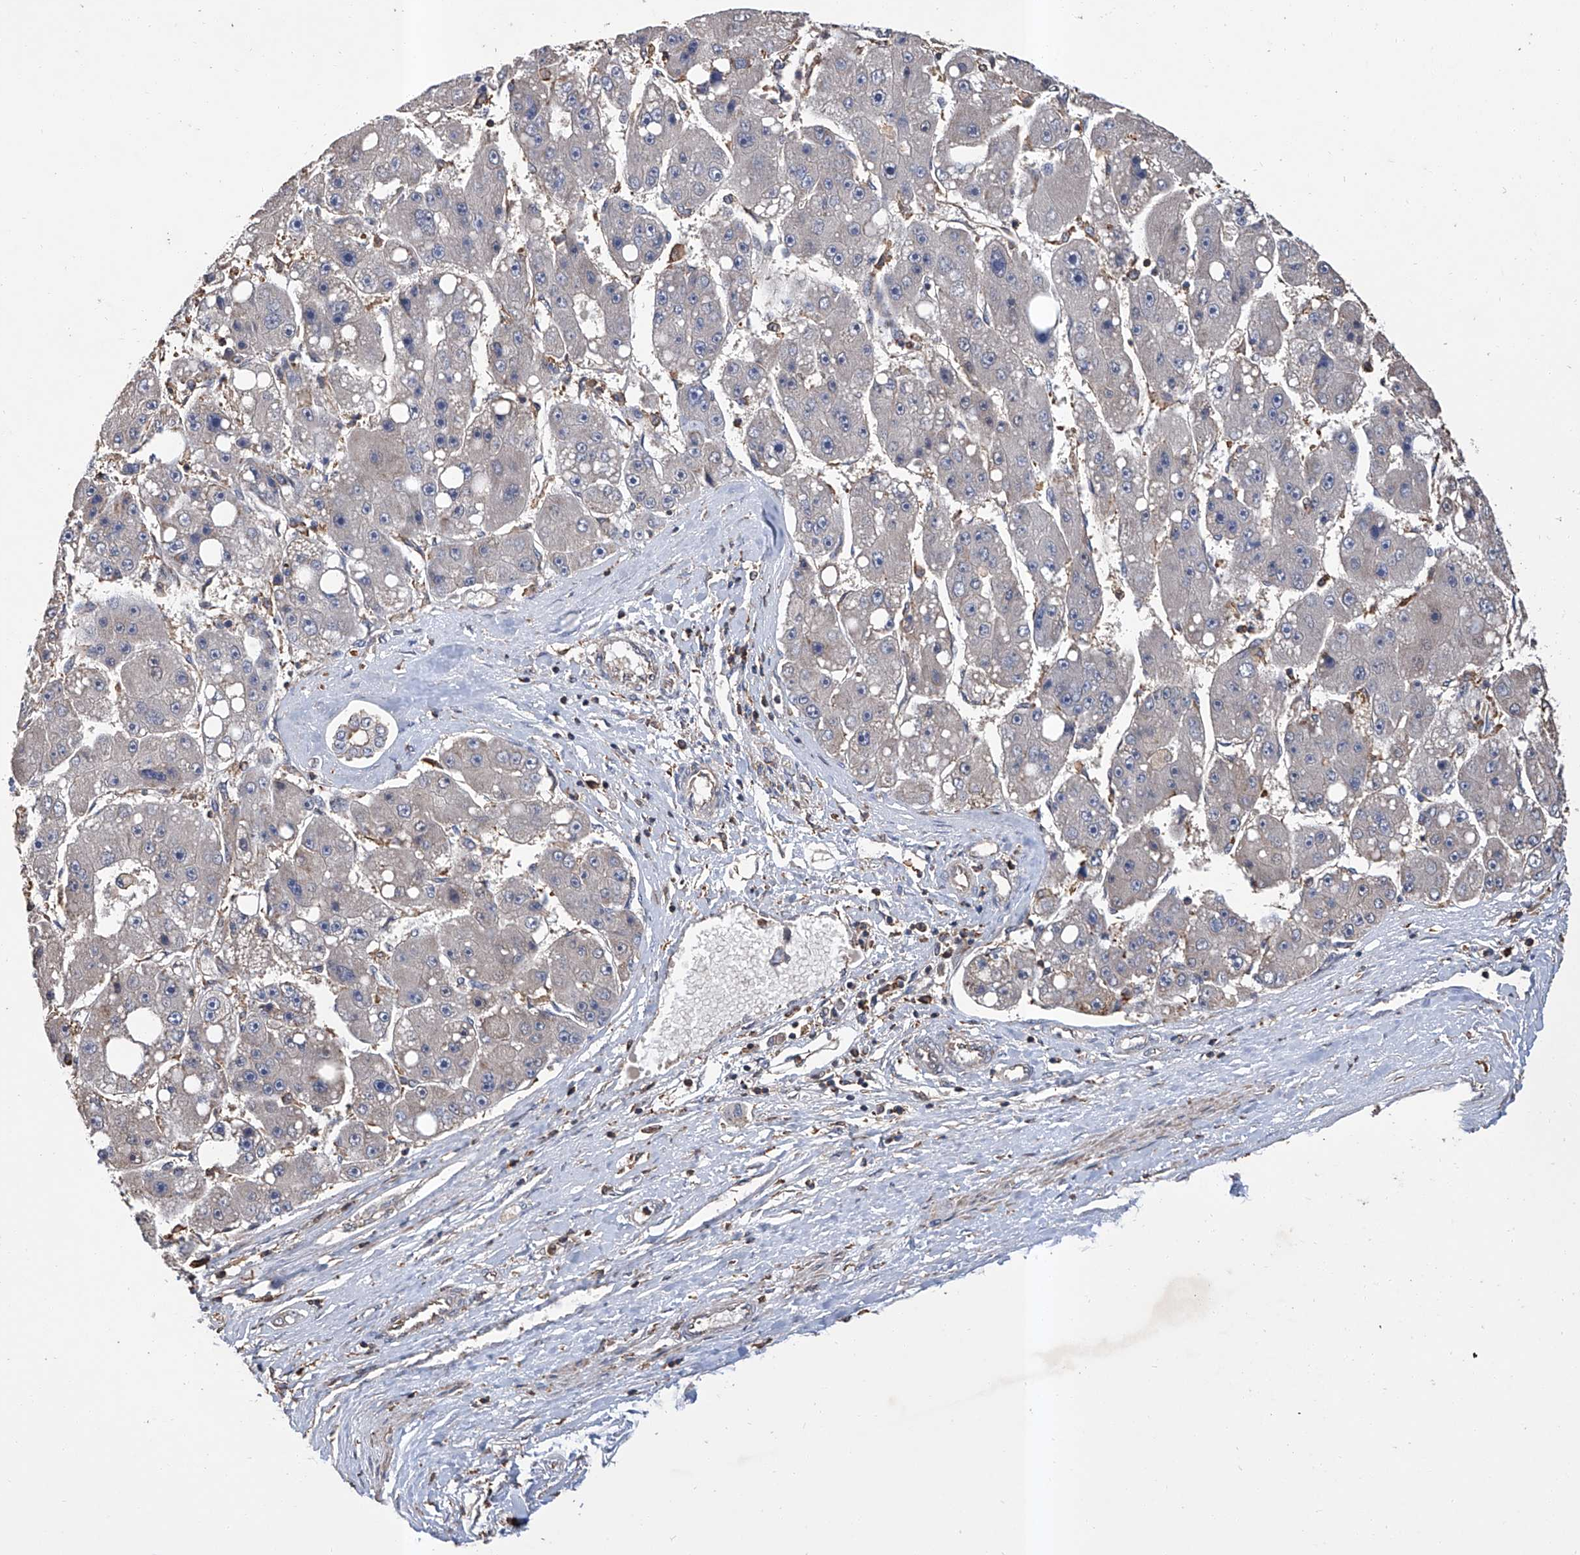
{"staining": {"intensity": "negative", "quantity": "none", "location": "none"}, "tissue": "liver cancer", "cell_type": "Tumor cells", "image_type": "cancer", "snomed": [{"axis": "morphology", "description": "Carcinoma, Hepatocellular, NOS"}, {"axis": "topography", "description": "Liver"}], "caption": "This is an IHC photomicrograph of liver cancer (hepatocellular carcinoma). There is no positivity in tumor cells.", "gene": "GPT", "patient": {"sex": "female", "age": 61}}